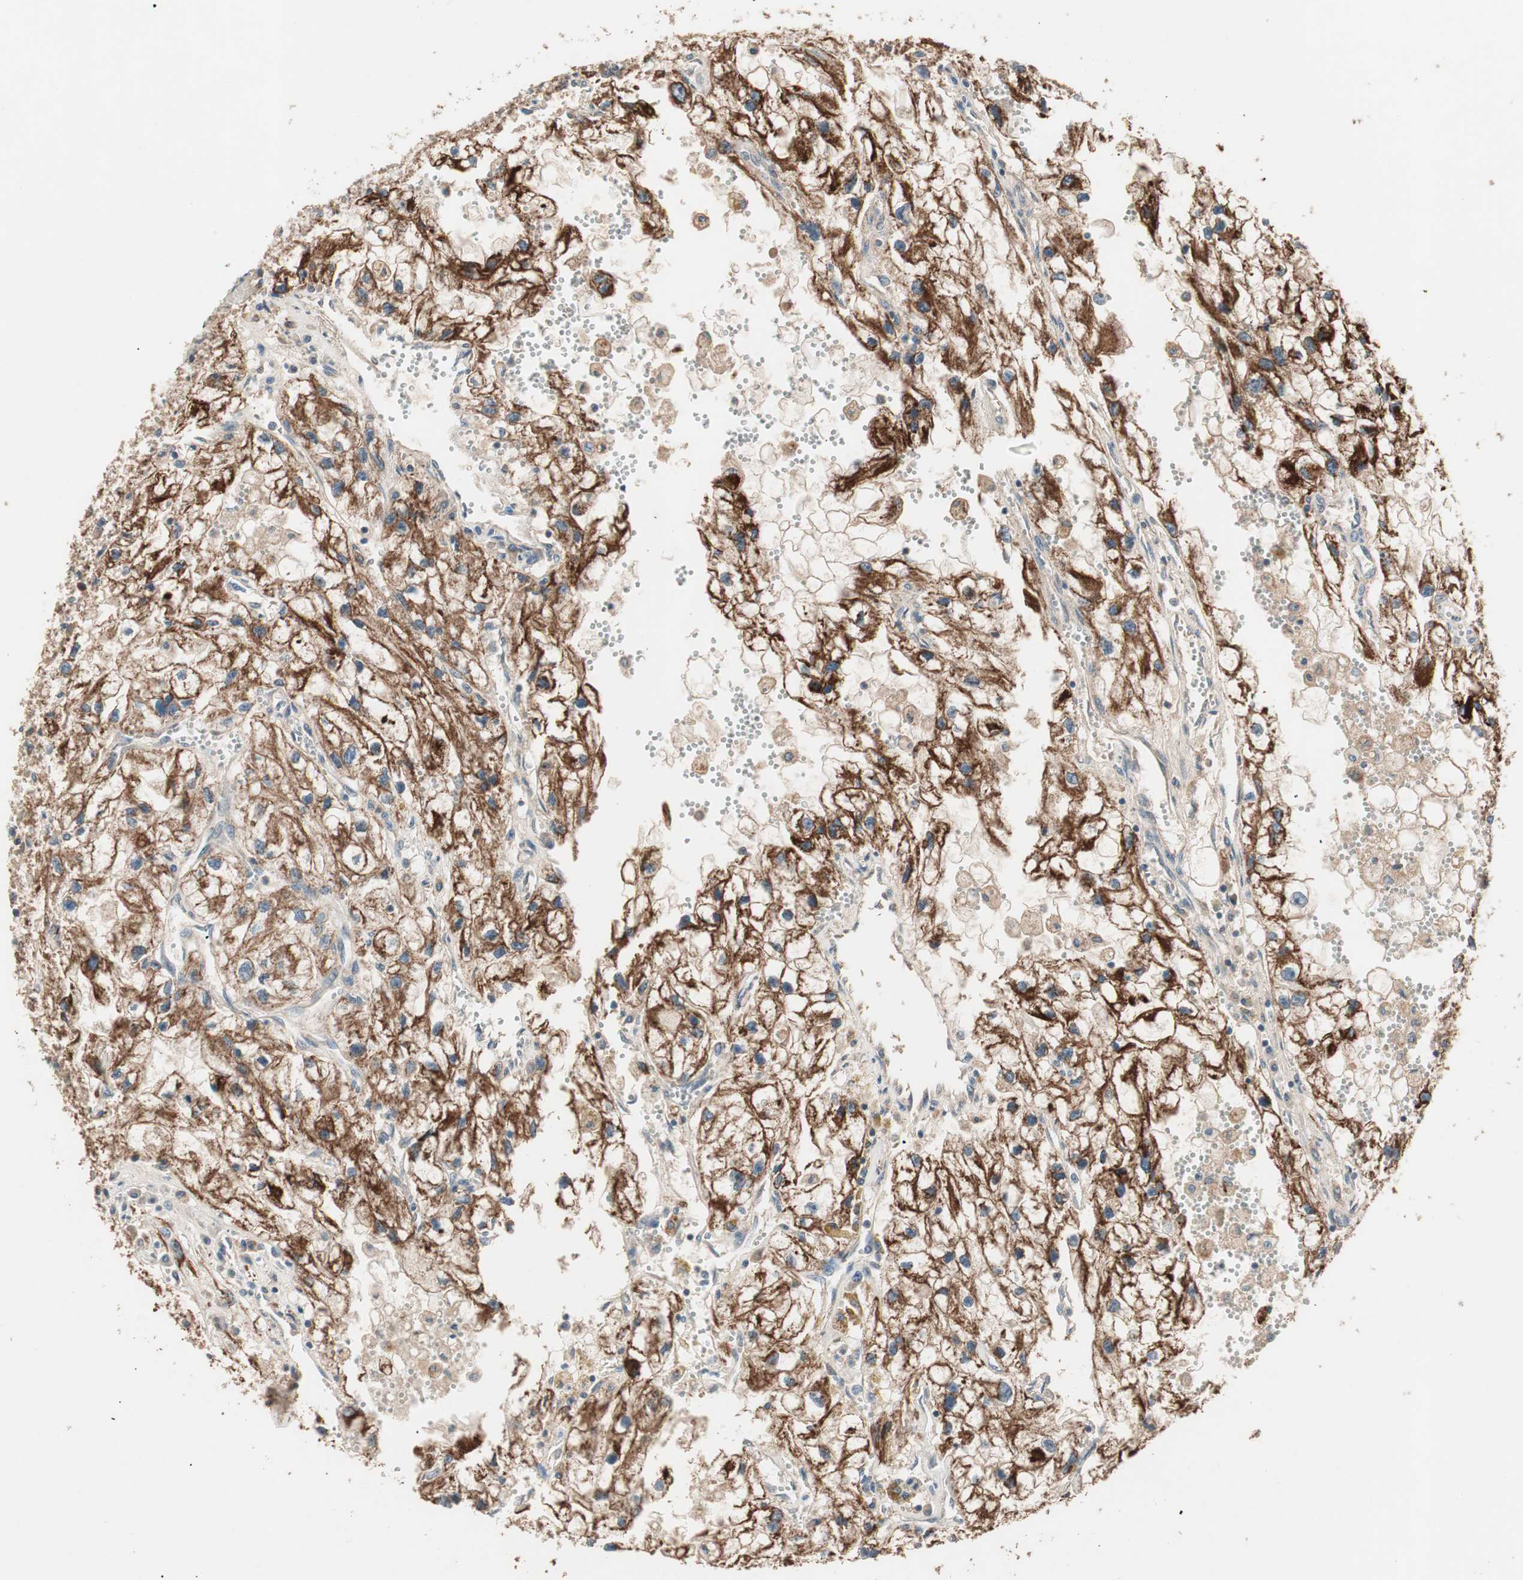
{"staining": {"intensity": "strong", "quantity": ">75%", "location": "cytoplasmic/membranous"}, "tissue": "renal cancer", "cell_type": "Tumor cells", "image_type": "cancer", "snomed": [{"axis": "morphology", "description": "Adenocarcinoma, NOS"}, {"axis": "topography", "description": "Kidney"}], "caption": "An immunohistochemistry micrograph of neoplastic tissue is shown. Protein staining in brown highlights strong cytoplasmic/membranous positivity in adenocarcinoma (renal) within tumor cells.", "gene": "HPN", "patient": {"sex": "female", "age": 70}}